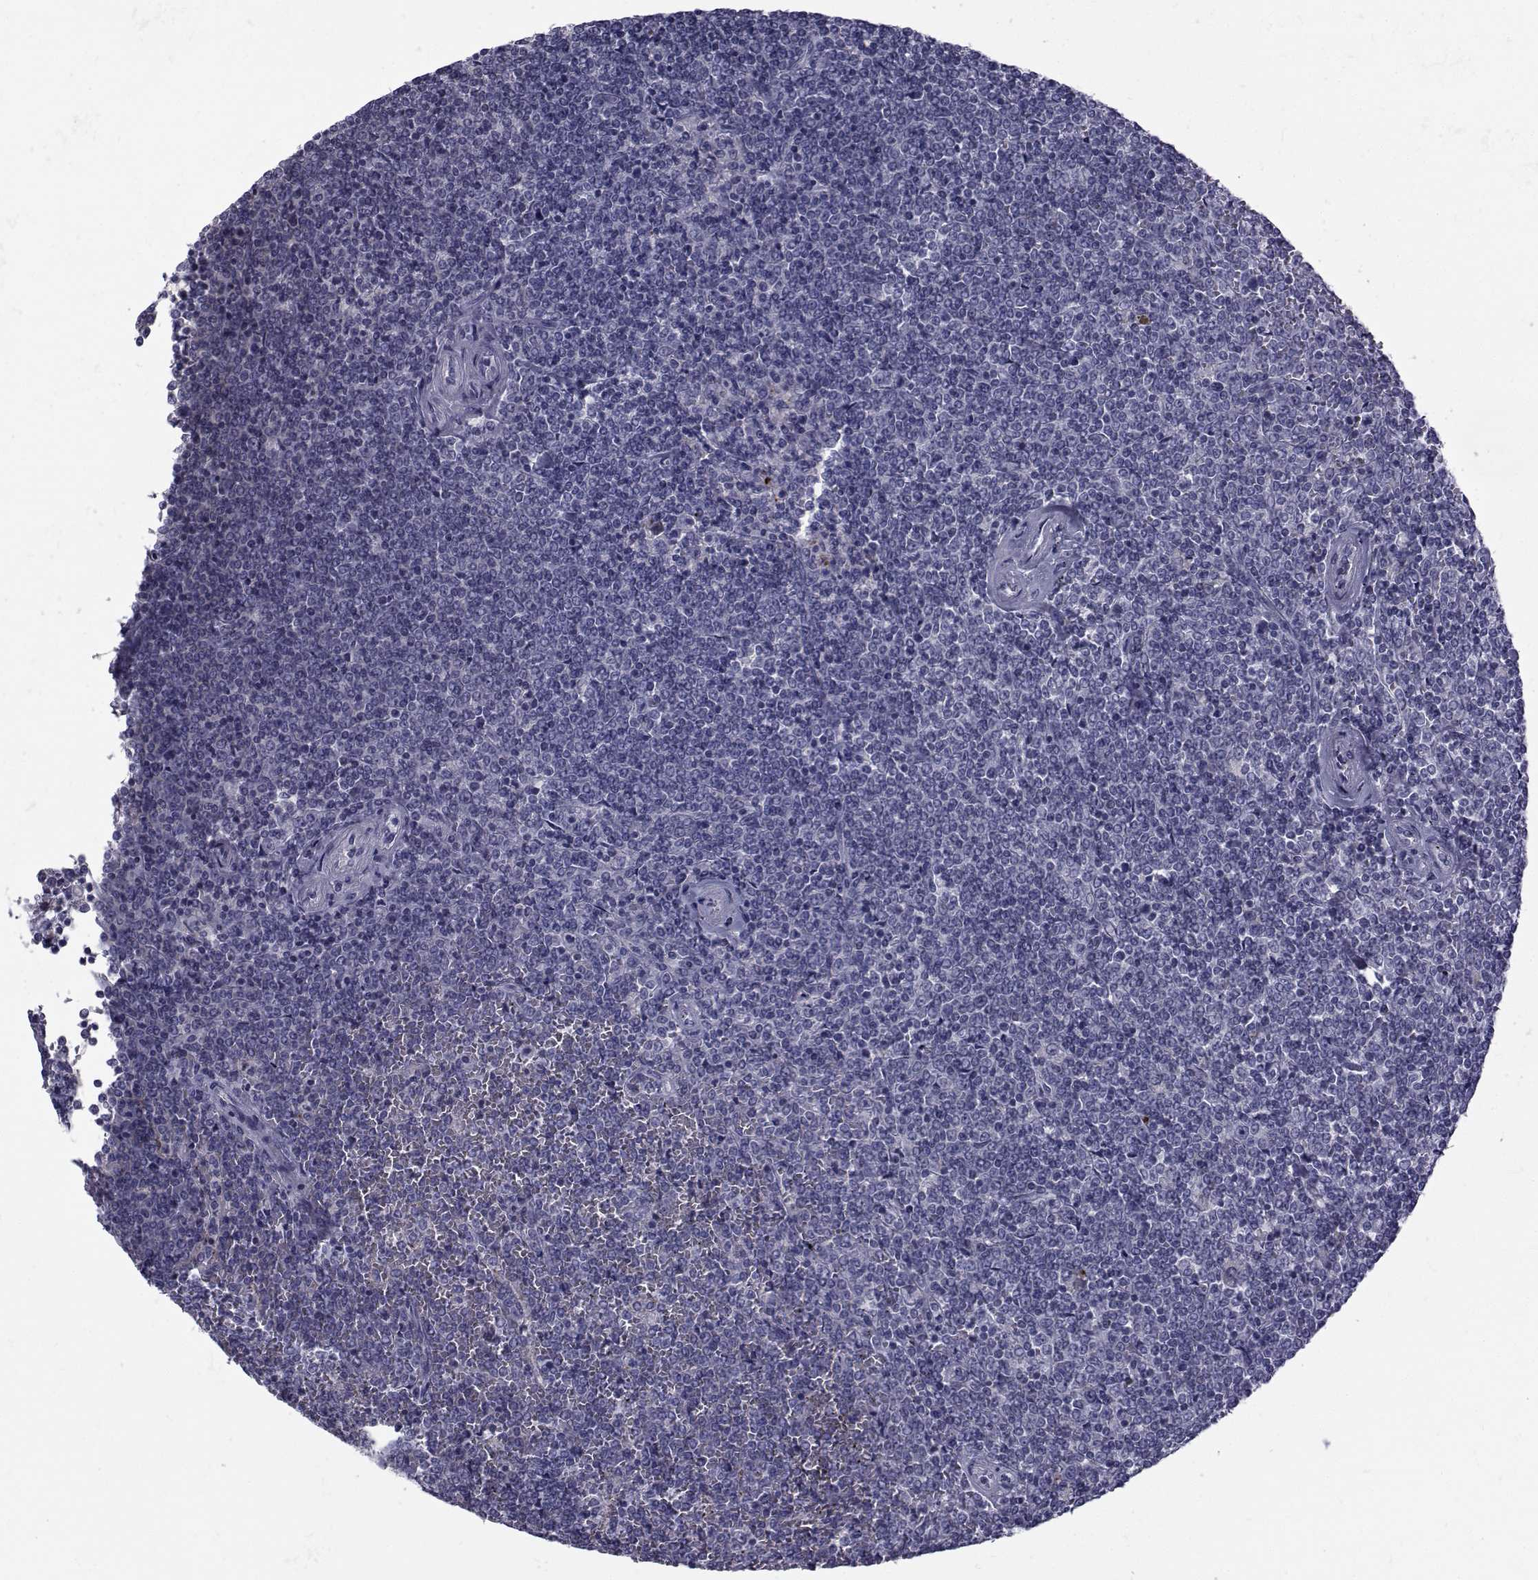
{"staining": {"intensity": "negative", "quantity": "none", "location": "none"}, "tissue": "lymphoma", "cell_type": "Tumor cells", "image_type": "cancer", "snomed": [{"axis": "morphology", "description": "Malignant lymphoma, non-Hodgkin's type, Low grade"}, {"axis": "topography", "description": "Spleen"}], "caption": "An immunohistochemistry photomicrograph of lymphoma is shown. There is no staining in tumor cells of lymphoma.", "gene": "FDXR", "patient": {"sex": "female", "age": 19}}